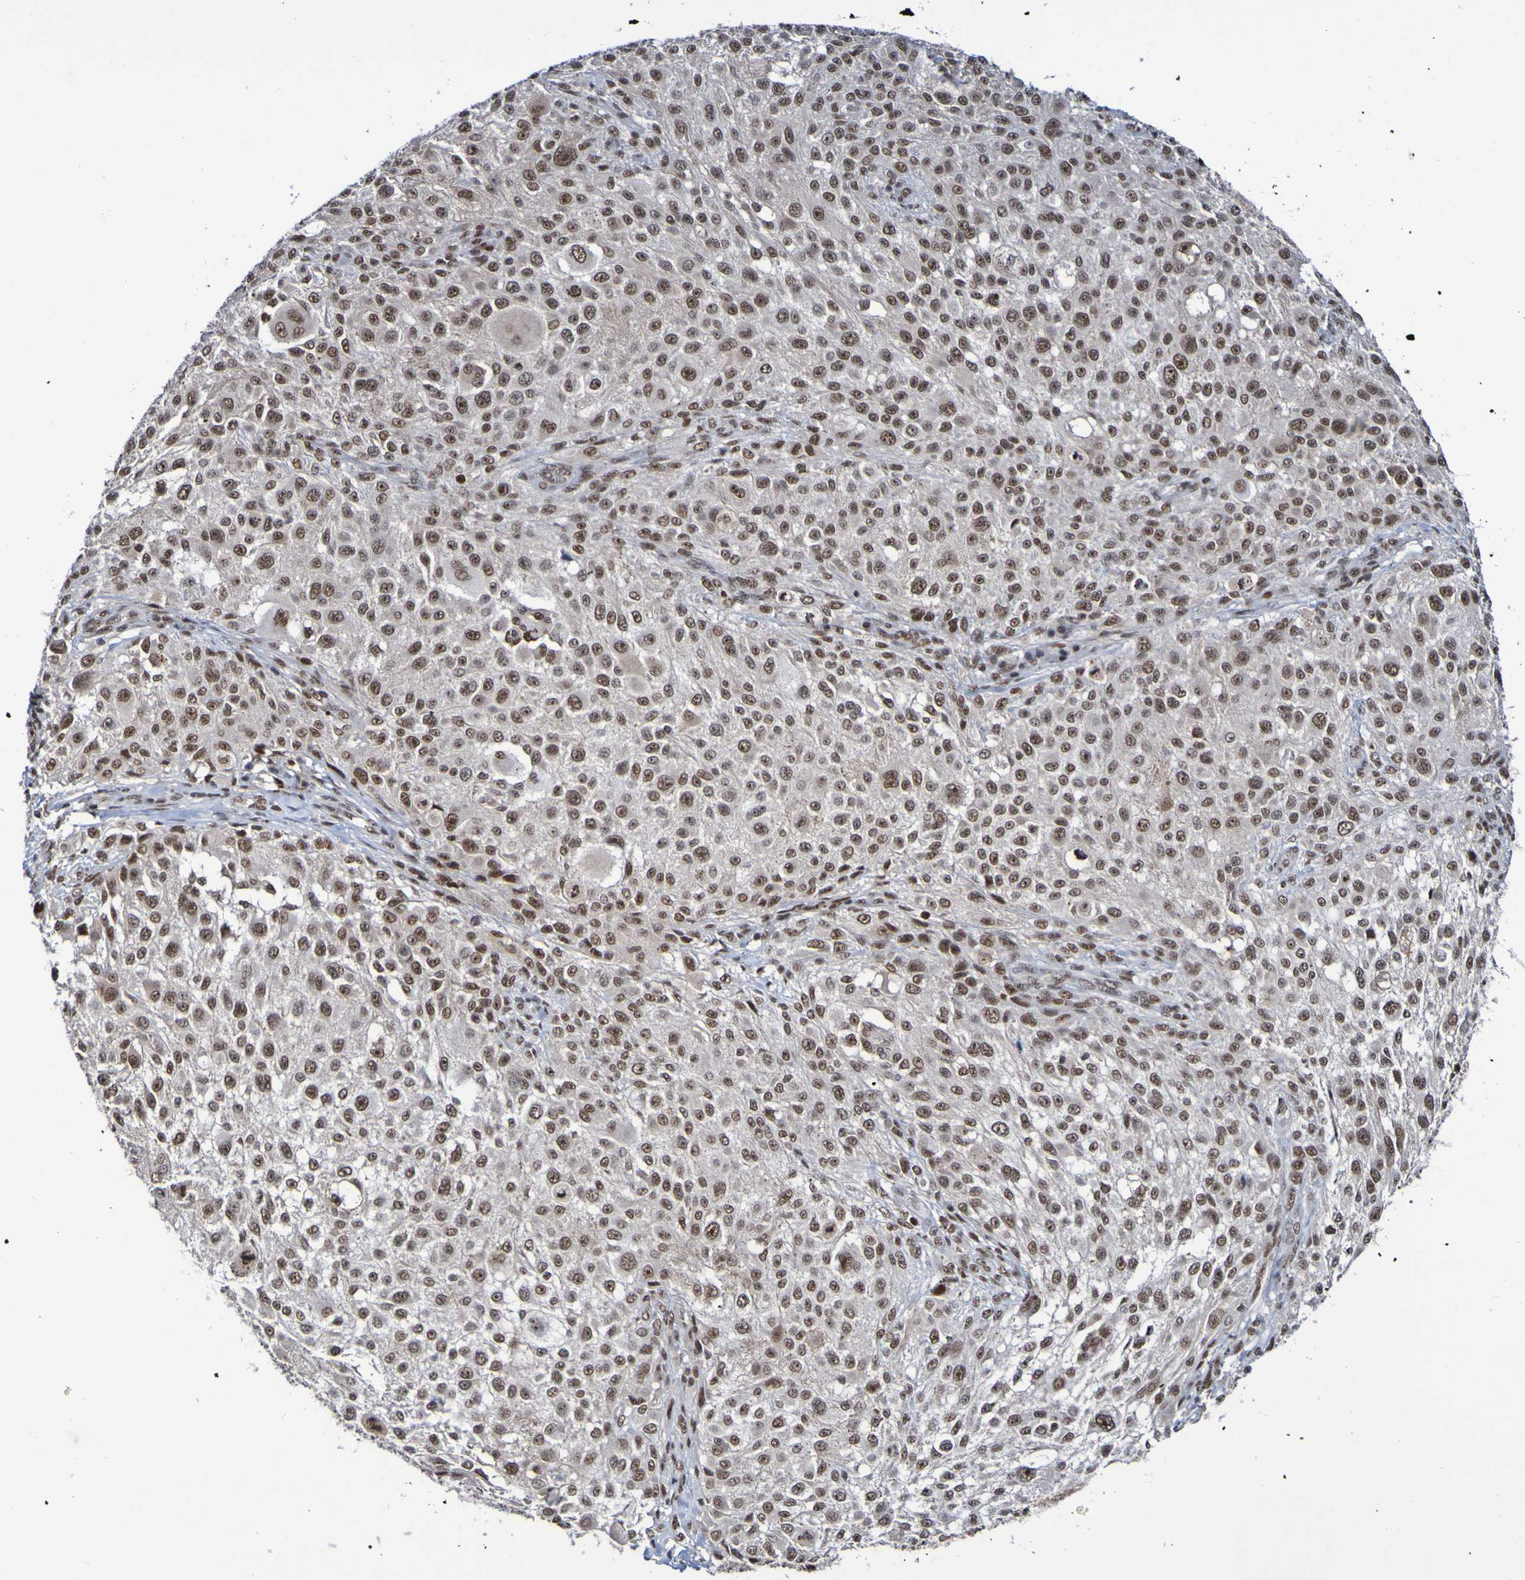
{"staining": {"intensity": "moderate", "quantity": ">75%", "location": "nuclear"}, "tissue": "melanoma", "cell_type": "Tumor cells", "image_type": "cancer", "snomed": [{"axis": "morphology", "description": "Necrosis, NOS"}, {"axis": "morphology", "description": "Malignant melanoma, NOS"}, {"axis": "topography", "description": "Skin"}], "caption": "Immunohistochemistry of human melanoma demonstrates medium levels of moderate nuclear staining in about >75% of tumor cells. The protein of interest is shown in brown color, while the nuclei are stained blue.", "gene": "CDC5L", "patient": {"sex": "female", "age": 87}}